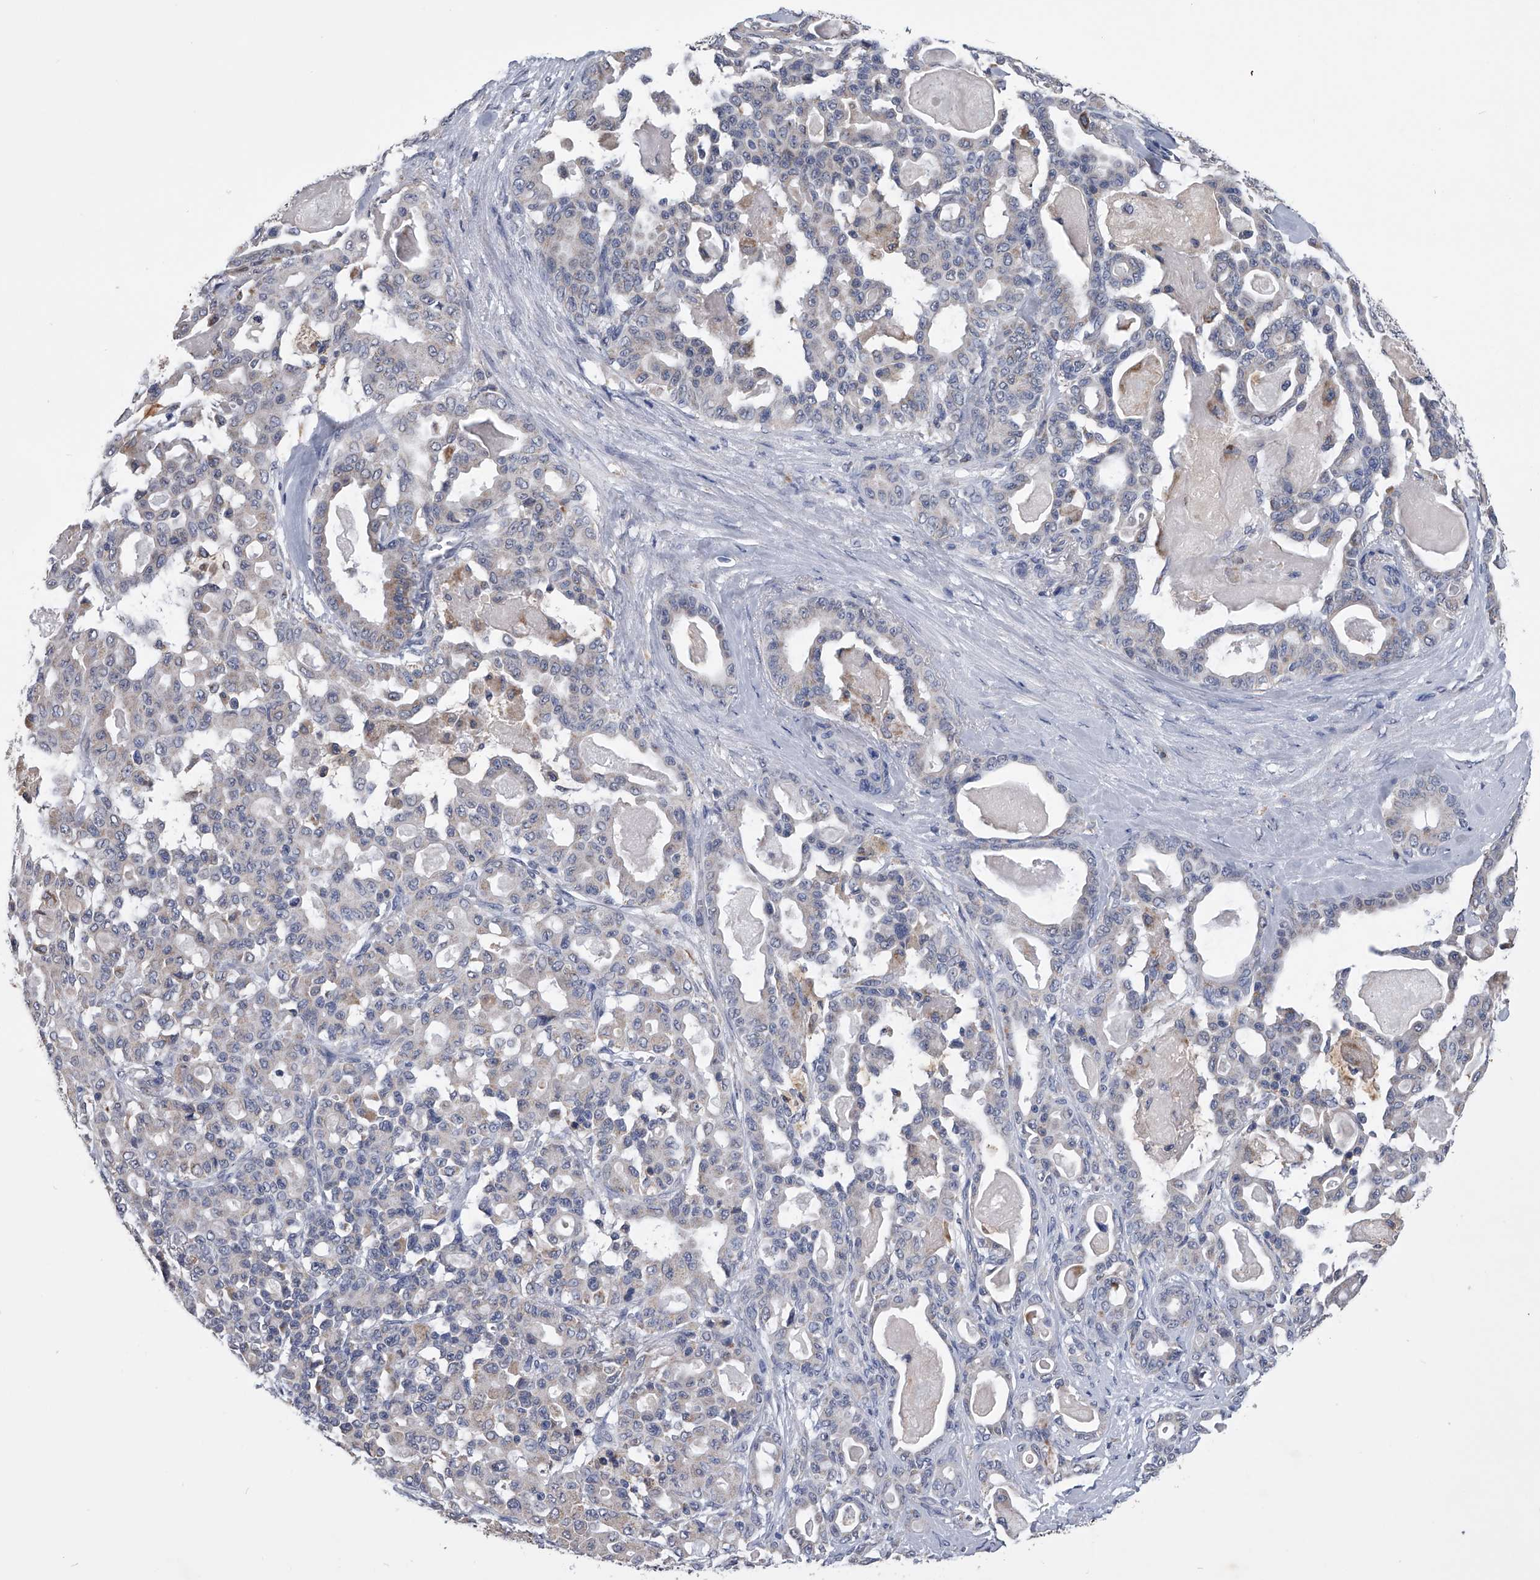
{"staining": {"intensity": "weak", "quantity": "<25%", "location": "cytoplasmic/membranous"}, "tissue": "pancreatic cancer", "cell_type": "Tumor cells", "image_type": "cancer", "snomed": [{"axis": "morphology", "description": "Adenocarcinoma, NOS"}, {"axis": "topography", "description": "Pancreas"}], "caption": "Micrograph shows no protein staining in tumor cells of pancreatic cancer tissue.", "gene": "OAT", "patient": {"sex": "male", "age": 63}}